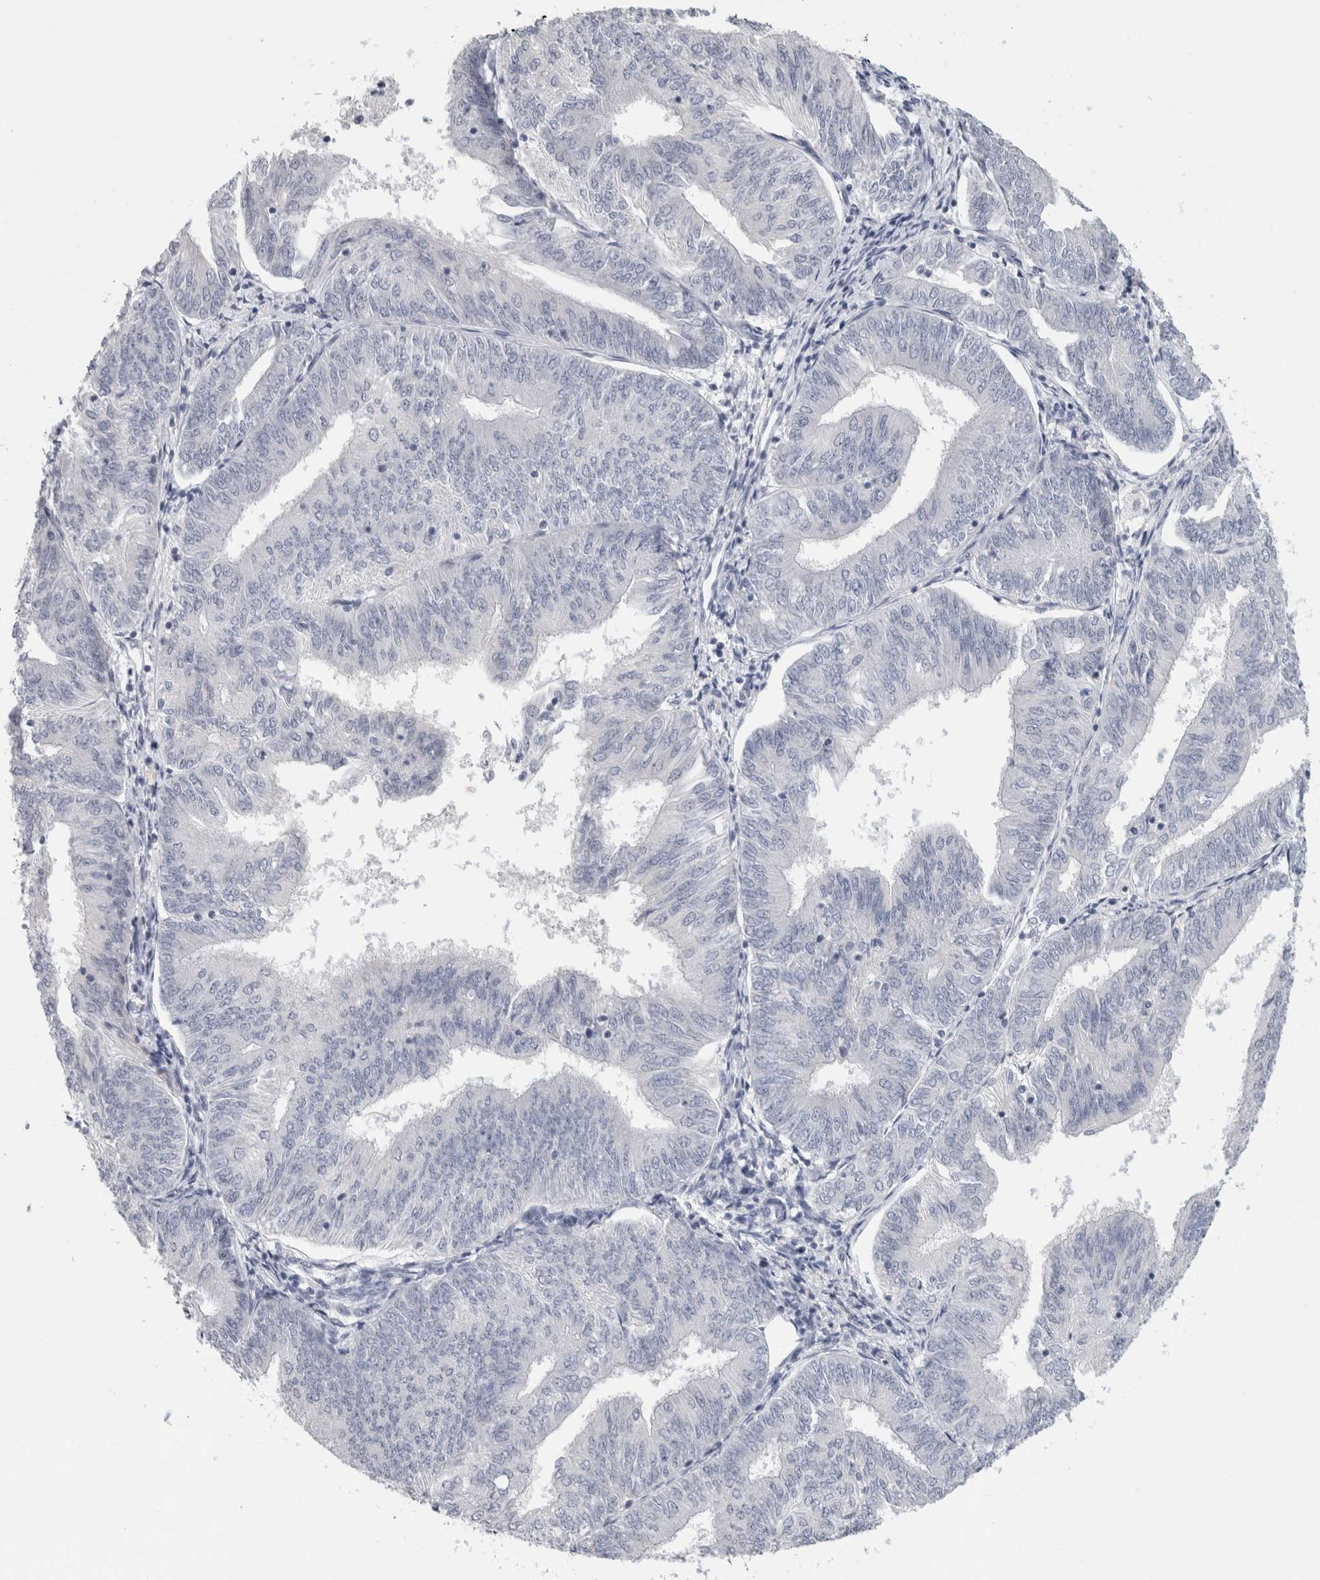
{"staining": {"intensity": "negative", "quantity": "none", "location": "none"}, "tissue": "endometrial cancer", "cell_type": "Tumor cells", "image_type": "cancer", "snomed": [{"axis": "morphology", "description": "Adenocarcinoma, NOS"}, {"axis": "topography", "description": "Endometrium"}], "caption": "Immunohistochemistry (IHC) of human endometrial cancer demonstrates no expression in tumor cells.", "gene": "TONSL", "patient": {"sex": "female", "age": 58}}